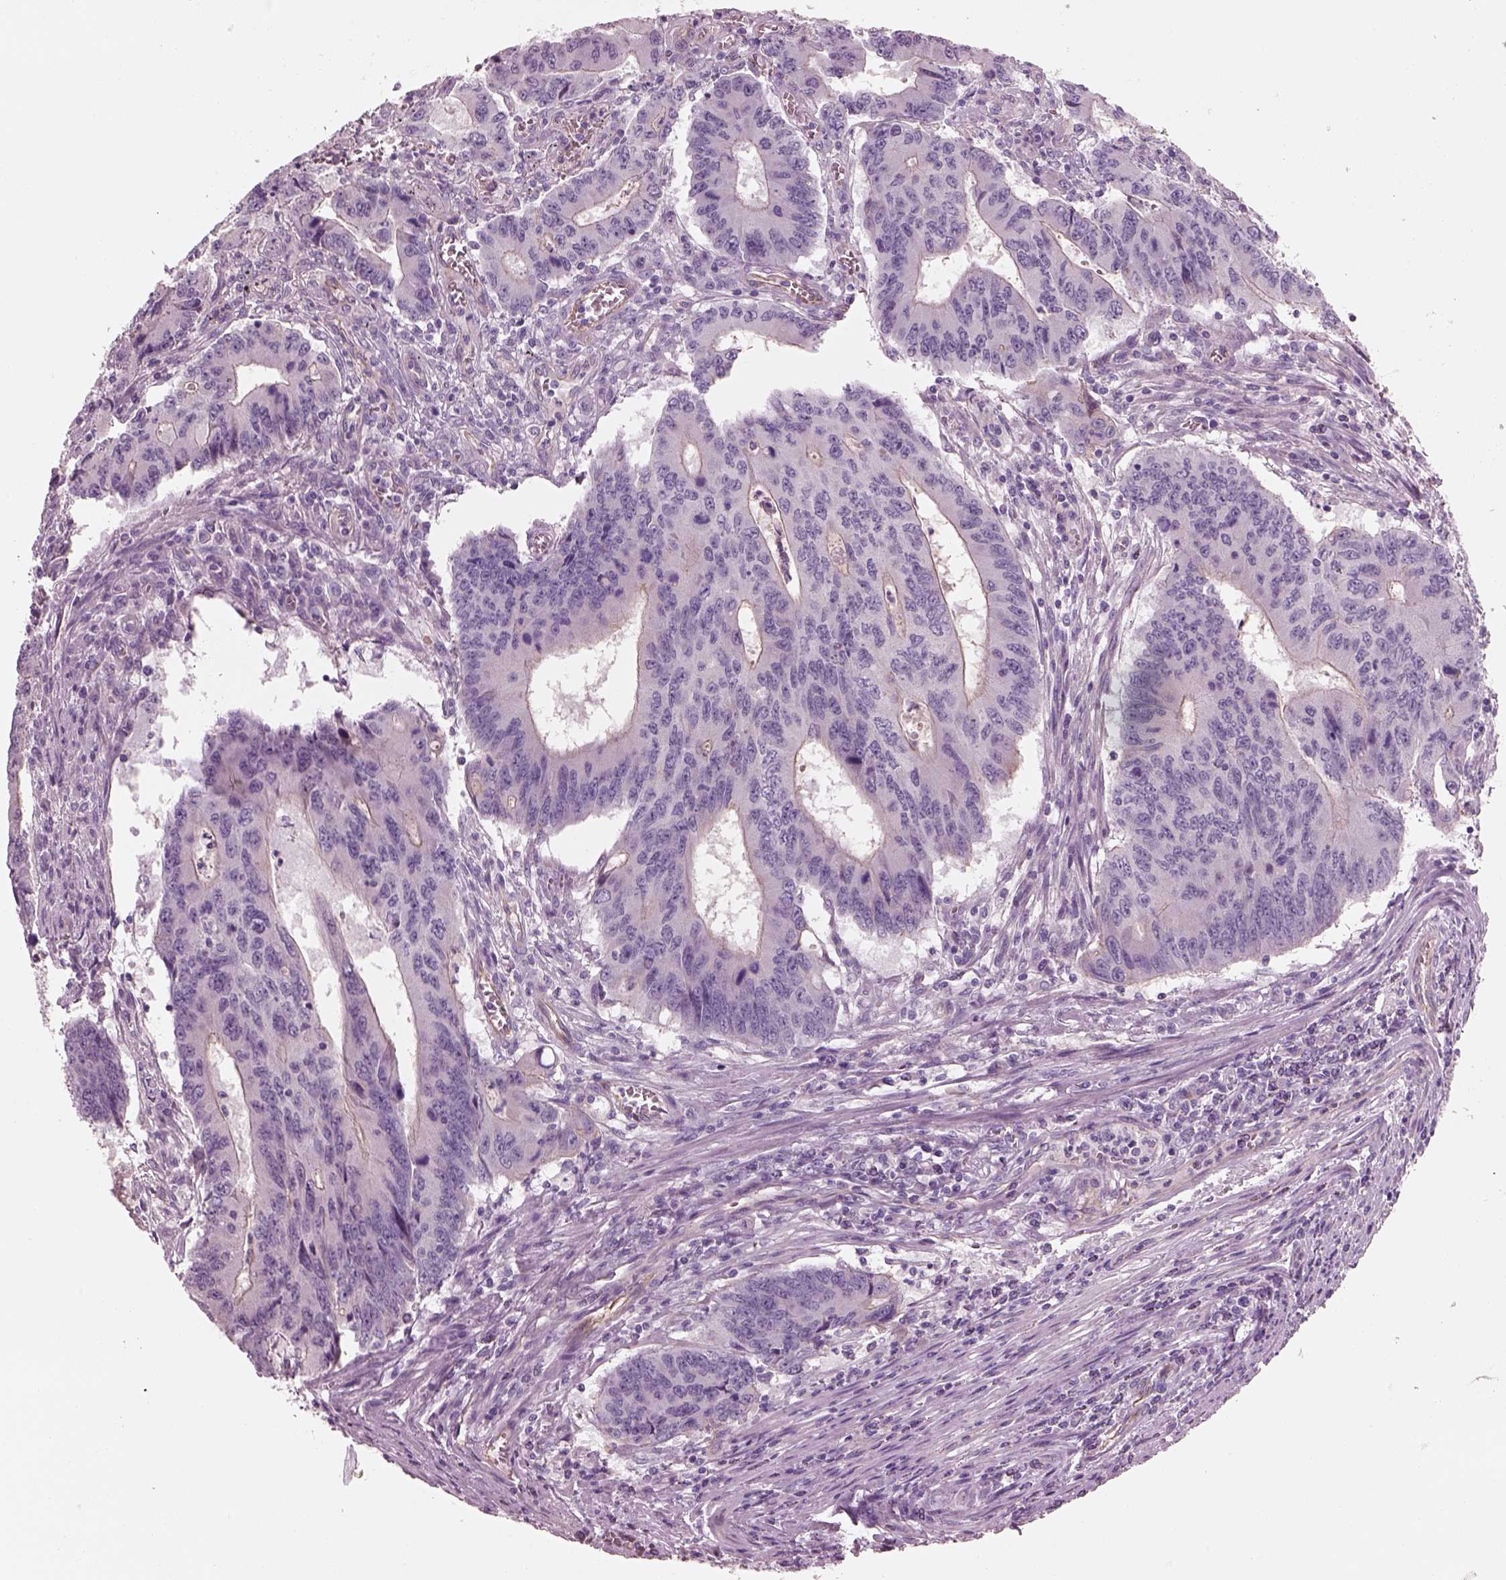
{"staining": {"intensity": "negative", "quantity": "none", "location": "none"}, "tissue": "colorectal cancer", "cell_type": "Tumor cells", "image_type": "cancer", "snomed": [{"axis": "morphology", "description": "Adenocarcinoma, NOS"}, {"axis": "topography", "description": "Colon"}], "caption": "Colorectal cancer (adenocarcinoma) was stained to show a protein in brown. There is no significant positivity in tumor cells.", "gene": "IGLL1", "patient": {"sex": "male", "age": 53}}